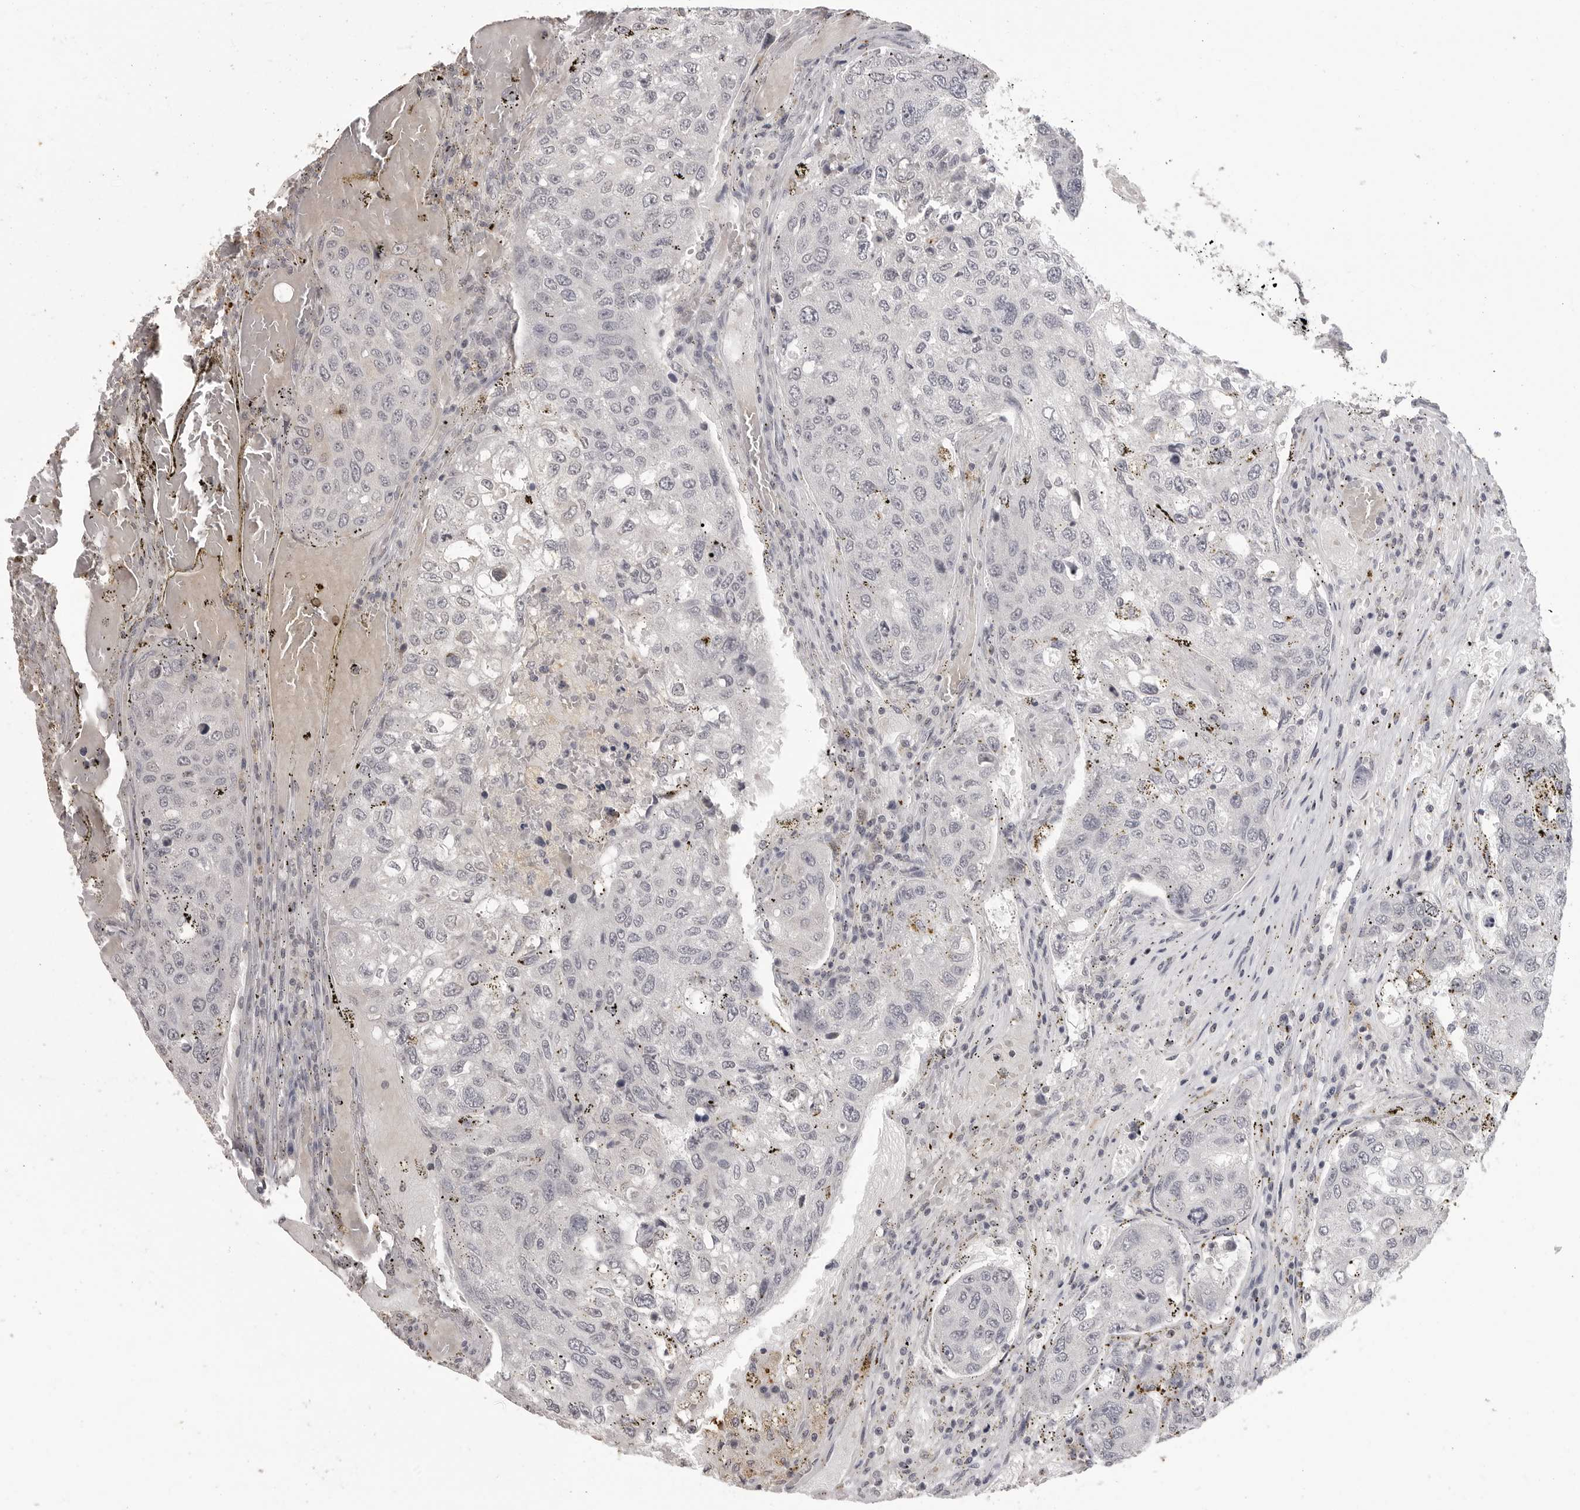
{"staining": {"intensity": "negative", "quantity": "none", "location": "none"}, "tissue": "urothelial cancer", "cell_type": "Tumor cells", "image_type": "cancer", "snomed": [{"axis": "morphology", "description": "Urothelial carcinoma, High grade"}, {"axis": "topography", "description": "Lymph node"}, {"axis": "topography", "description": "Urinary bladder"}], "caption": "This is an IHC micrograph of urothelial cancer. There is no expression in tumor cells.", "gene": "PRSS1", "patient": {"sex": "male", "age": 51}}